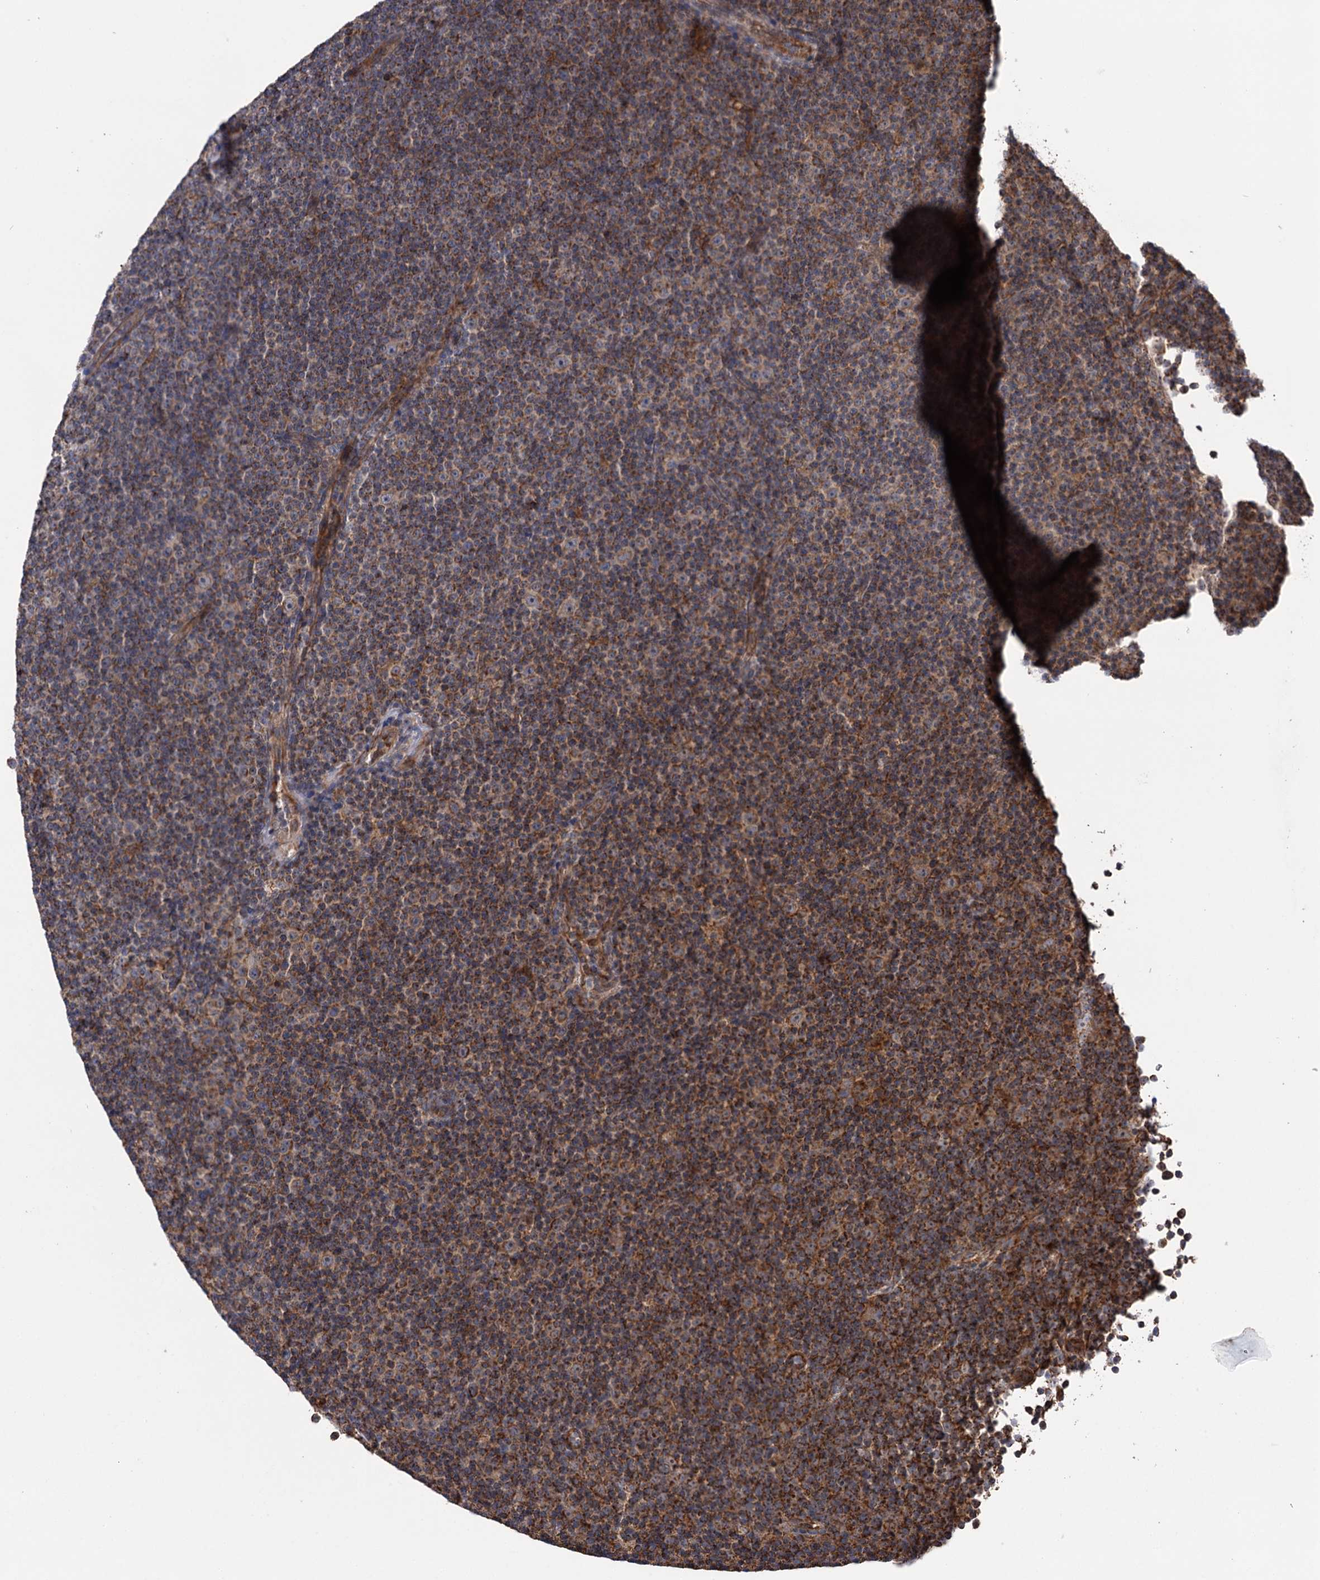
{"staining": {"intensity": "moderate", "quantity": ">75%", "location": "cytoplasmic/membranous"}, "tissue": "lymphoma", "cell_type": "Tumor cells", "image_type": "cancer", "snomed": [{"axis": "morphology", "description": "Malignant lymphoma, non-Hodgkin's type, Low grade"}, {"axis": "topography", "description": "Lymph node"}], "caption": "Protein staining shows moderate cytoplasmic/membranous staining in about >75% of tumor cells in low-grade malignant lymphoma, non-Hodgkin's type.", "gene": "SUCLA2", "patient": {"sex": "female", "age": 67}}